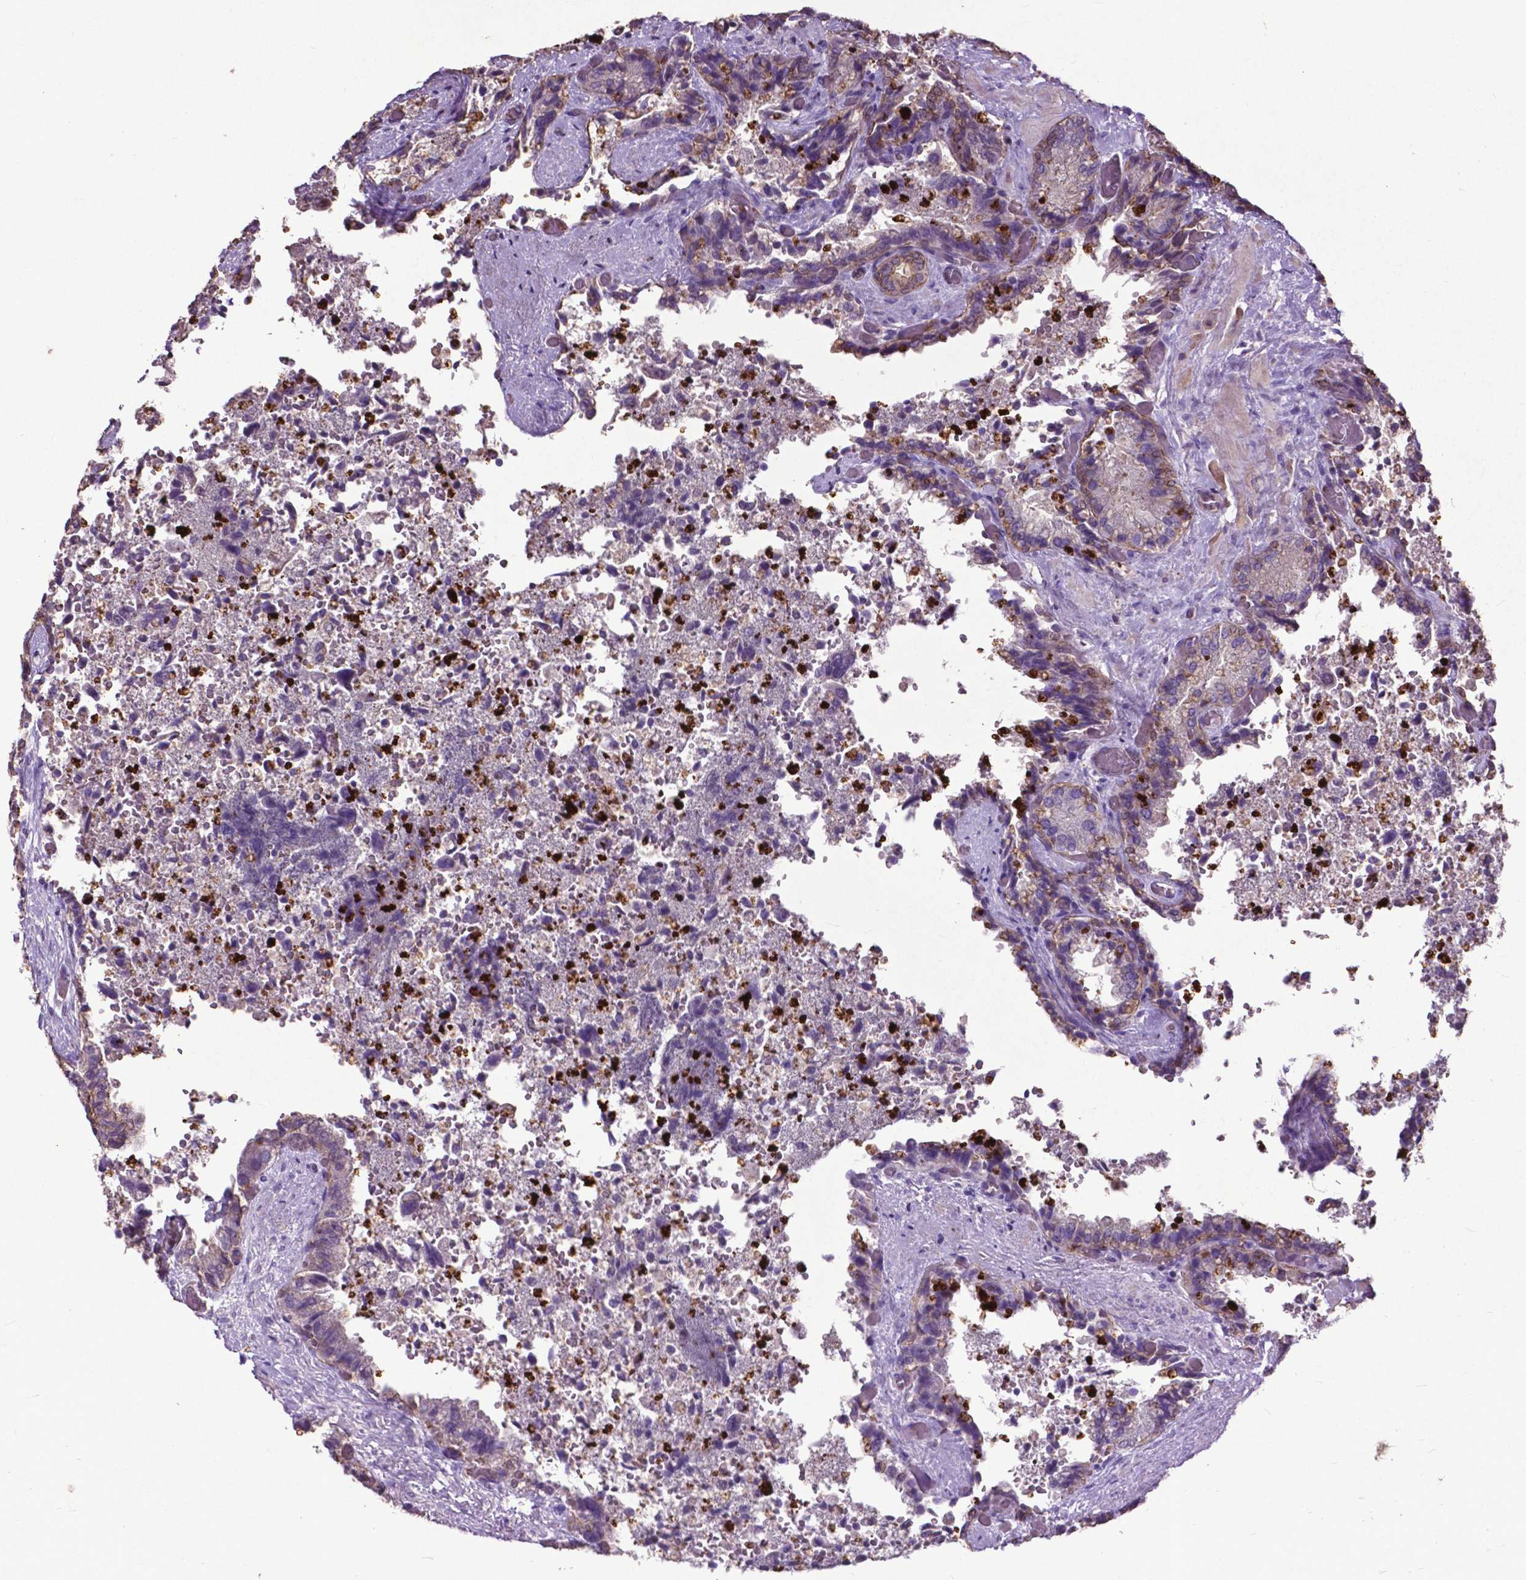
{"staining": {"intensity": "weak", "quantity": "<25%", "location": "cytoplasmic/membranous"}, "tissue": "seminal vesicle", "cell_type": "Glandular cells", "image_type": "normal", "snomed": [{"axis": "morphology", "description": "Normal tissue, NOS"}, {"axis": "topography", "description": "Seminal veicle"}], "caption": "The photomicrograph exhibits no significant staining in glandular cells of seminal vesicle. The staining is performed using DAB brown chromogen with nuclei counter-stained in using hematoxylin.", "gene": "PDLIM1", "patient": {"sex": "male", "age": 57}}